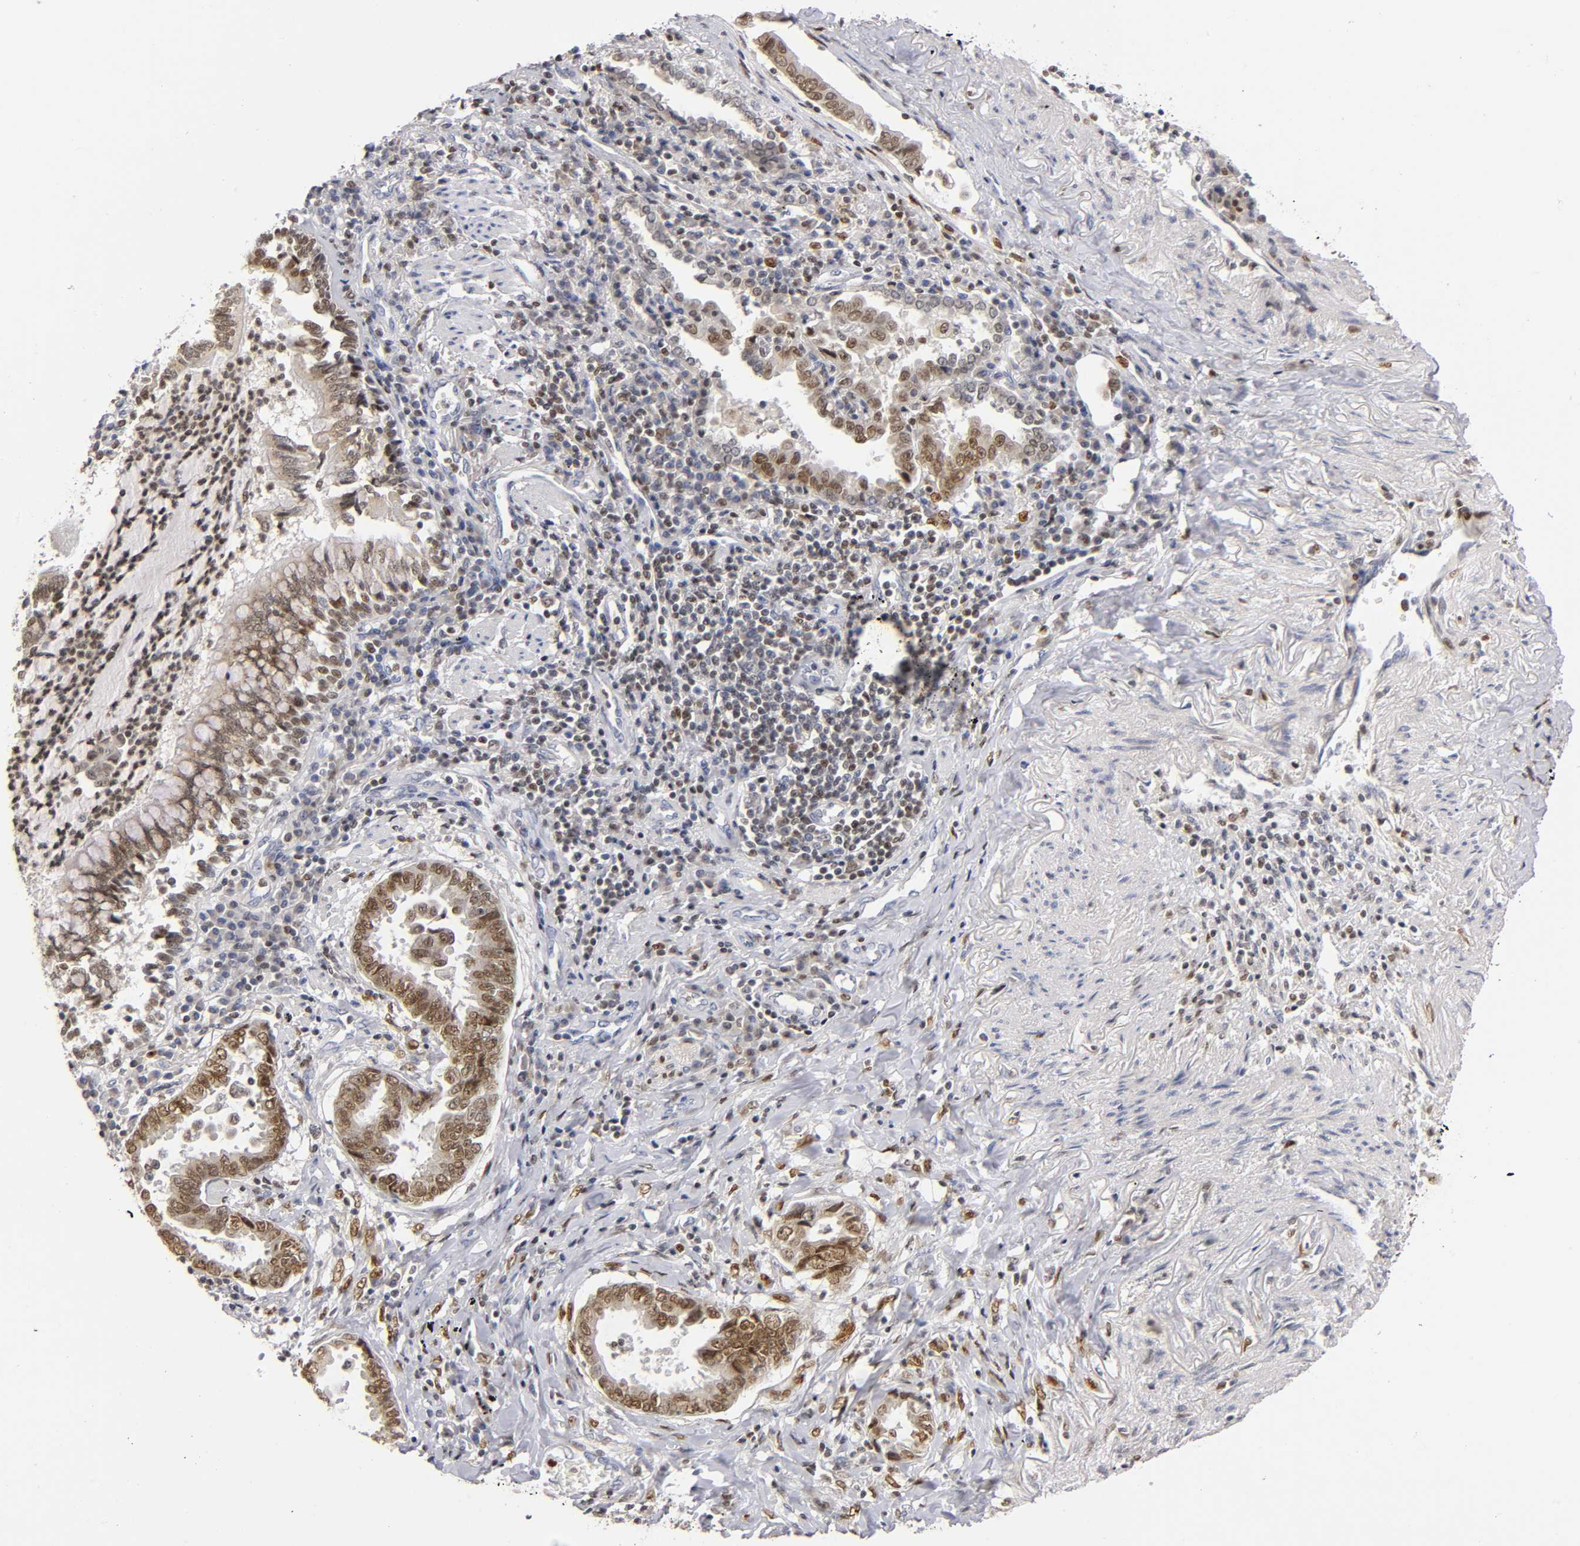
{"staining": {"intensity": "moderate", "quantity": ">75%", "location": "cytoplasmic/membranous,nuclear"}, "tissue": "lung cancer", "cell_type": "Tumor cells", "image_type": "cancer", "snomed": [{"axis": "morphology", "description": "Normal tissue, NOS"}, {"axis": "morphology", "description": "Inflammation, NOS"}, {"axis": "morphology", "description": "Adenocarcinoma, NOS"}, {"axis": "topography", "description": "Lung"}], "caption": "Adenocarcinoma (lung) stained for a protein demonstrates moderate cytoplasmic/membranous and nuclear positivity in tumor cells.", "gene": "RUNX1", "patient": {"sex": "female", "age": 64}}